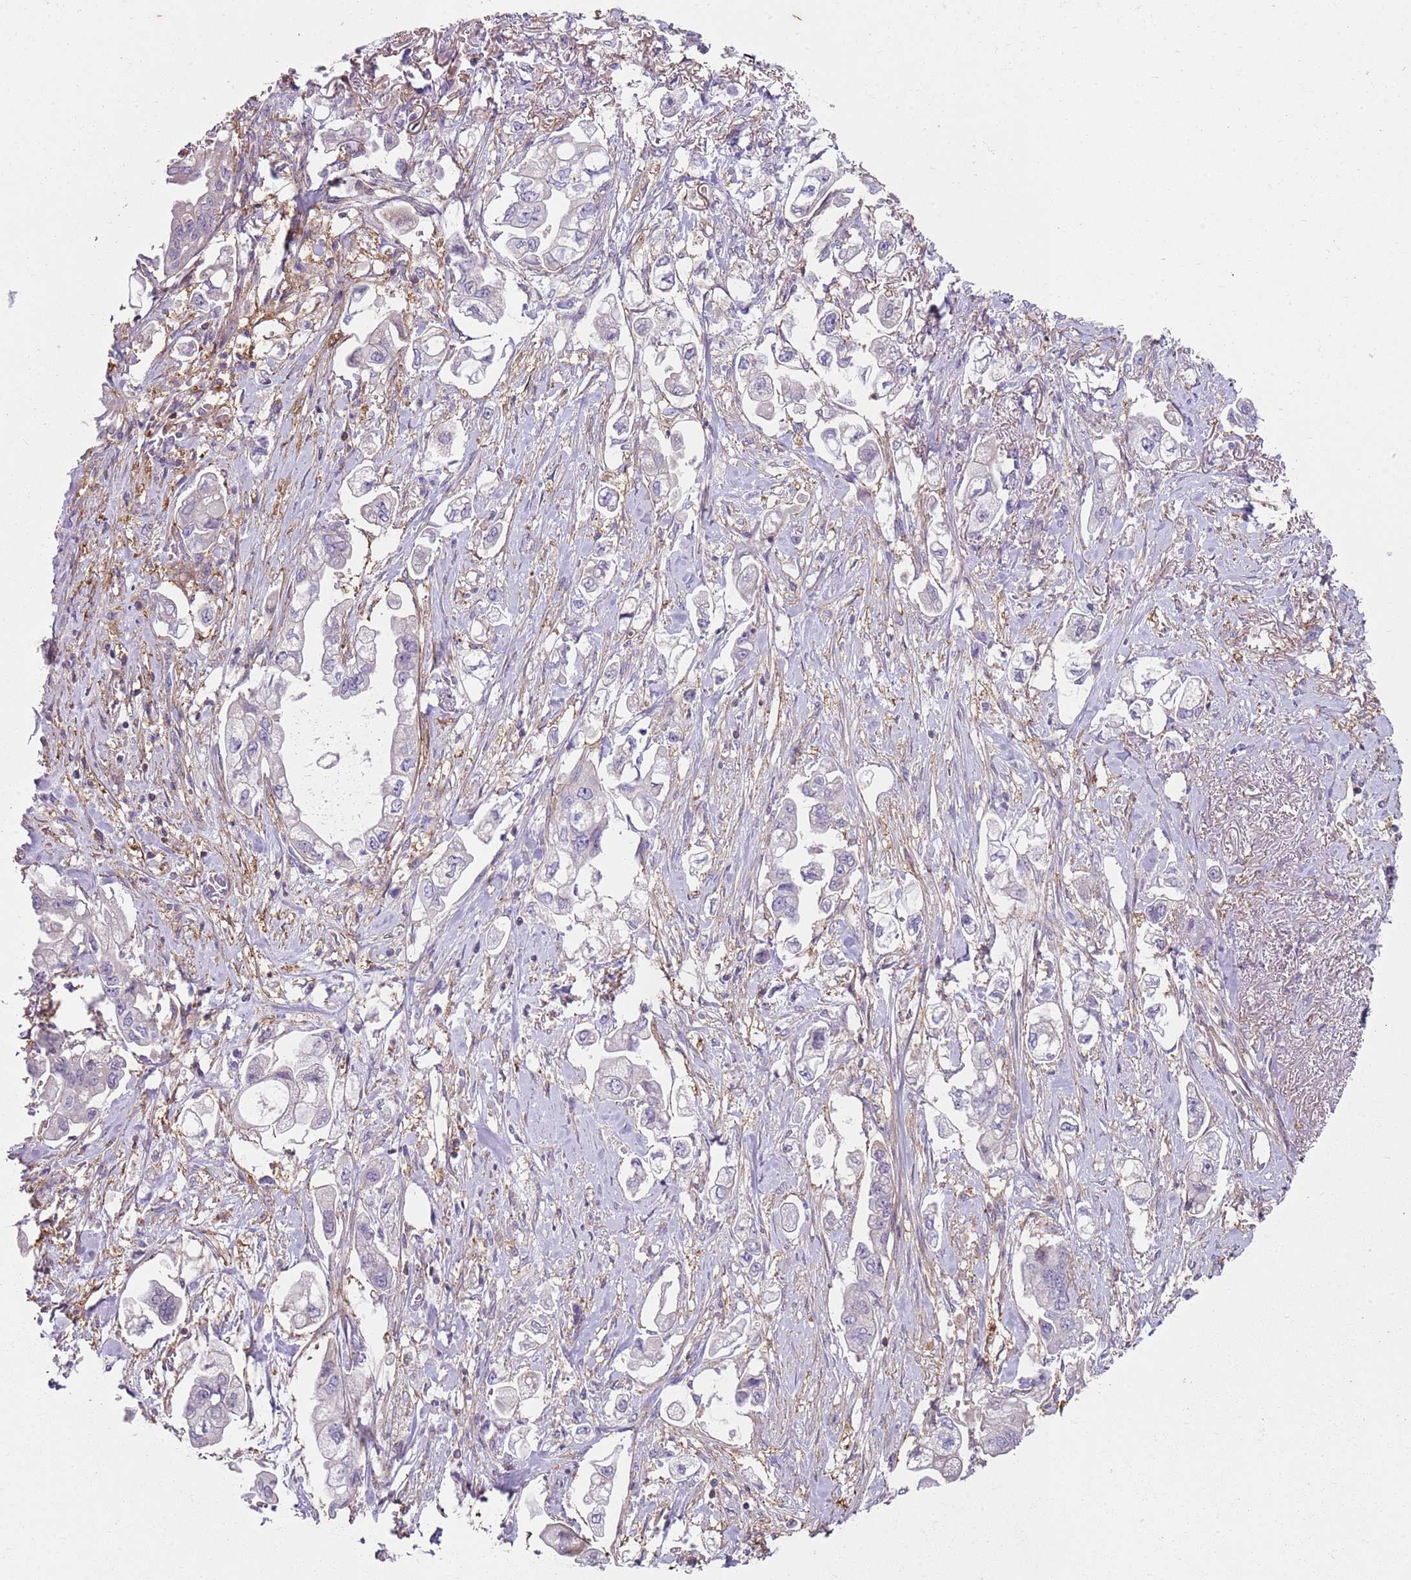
{"staining": {"intensity": "negative", "quantity": "none", "location": "none"}, "tissue": "stomach cancer", "cell_type": "Tumor cells", "image_type": "cancer", "snomed": [{"axis": "morphology", "description": "Adenocarcinoma, NOS"}, {"axis": "topography", "description": "Stomach"}], "caption": "The micrograph demonstrates no staining of tumor cells in stomach adenocarcinoma.", "gene": "GNAI3", "patient": {"sex": "male", "age": 62}}